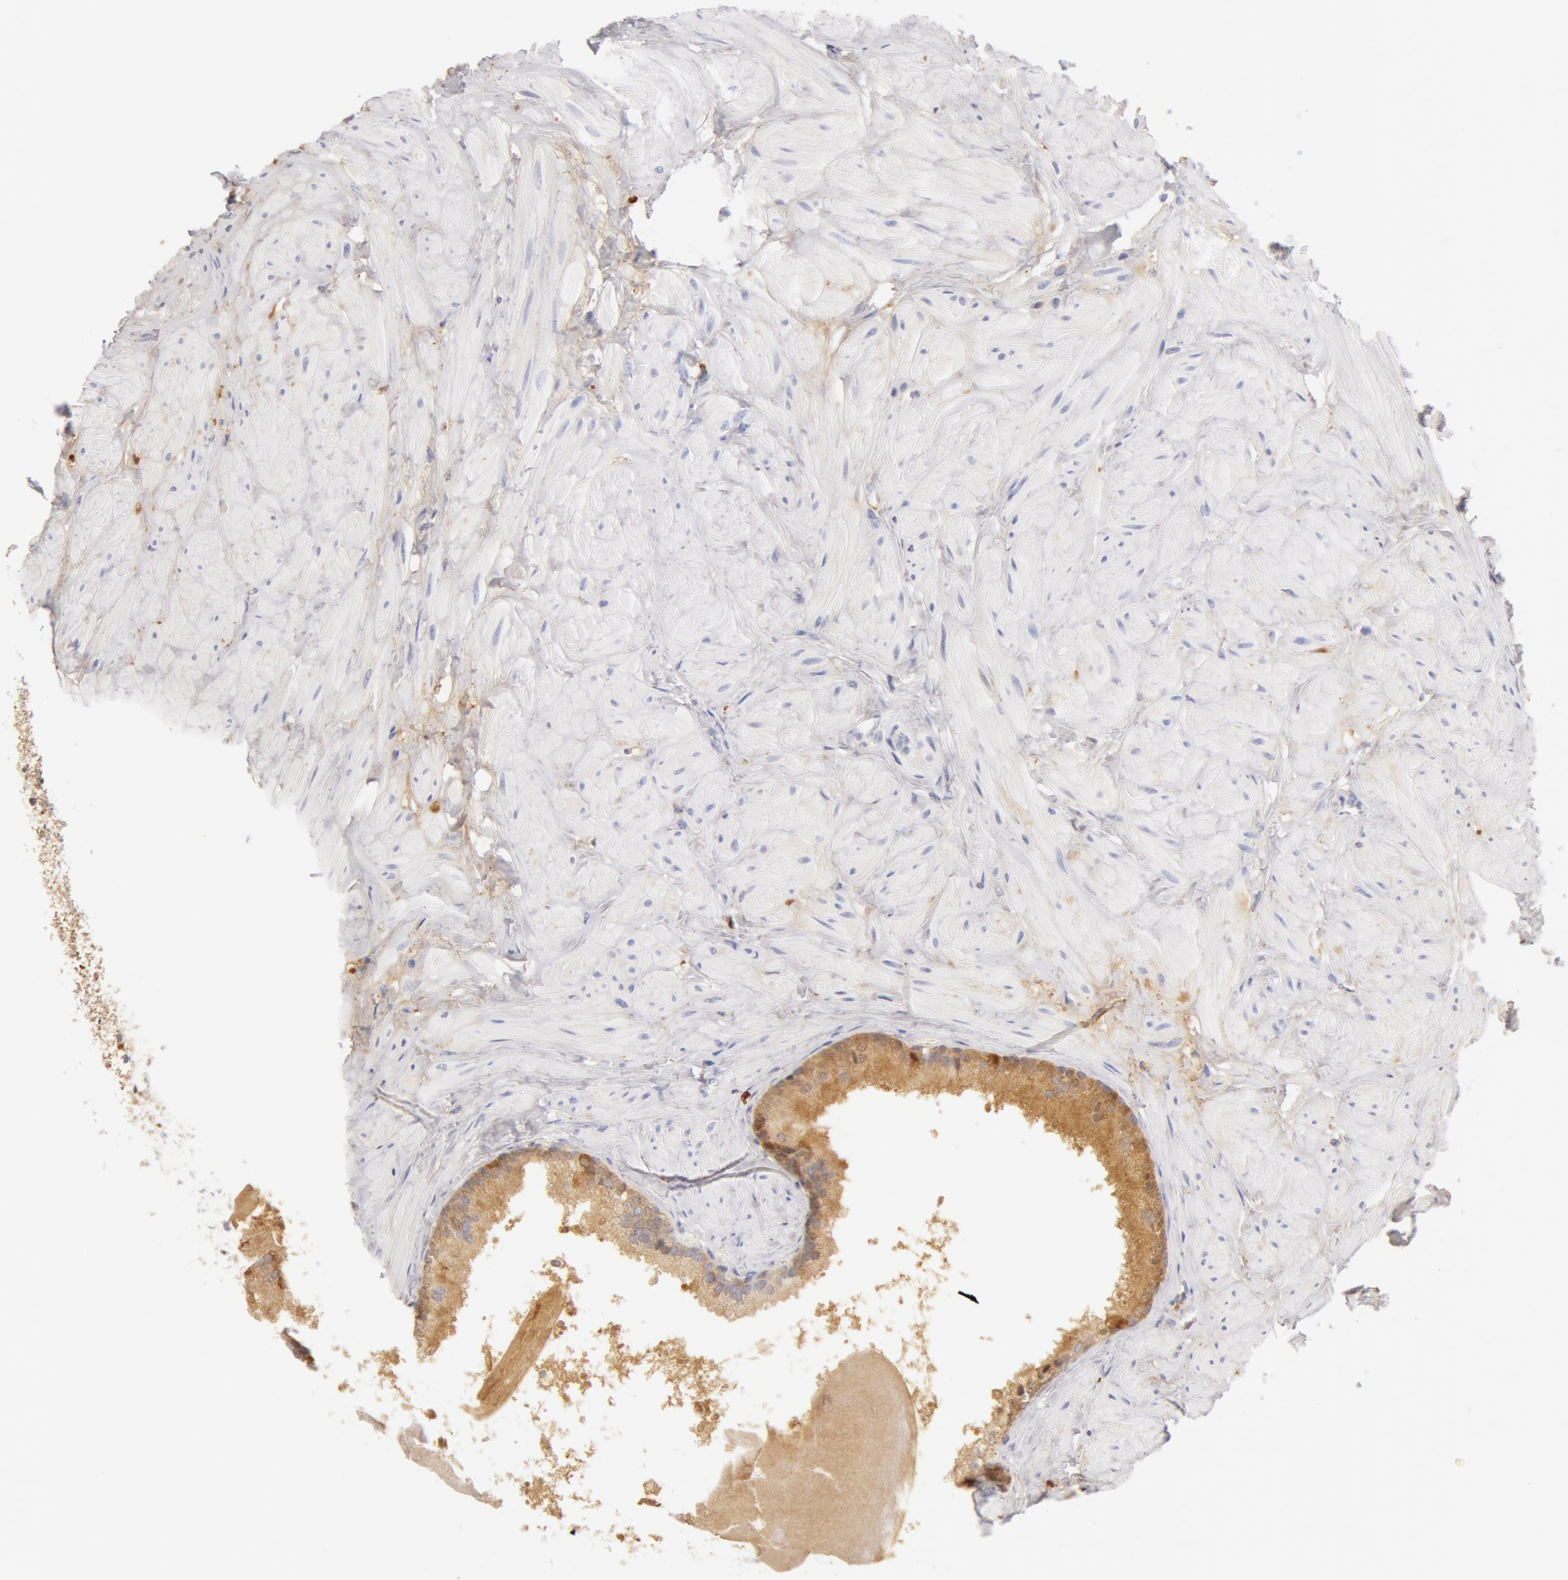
{"staining": {"intensity": "moderate", "quantity": "25%-75%", "location": "cytoplasmic/membranous"}, "tissue": "prostate", "cell_type": "Glandular cells", "image_type": "normal", "snomed": [{"axis": "morphology", "description": "Normal tissue, NOS"}, {"axis": "topography", "description": "Prostate"}], "caption": "Prostate stained for a protein (brown) exhibits moderate cytoplasmic/membranous positive expression in about 25%-75% of glandular cells.", "gene": "GC", "patient": {"sex": "male", "age": 65}}